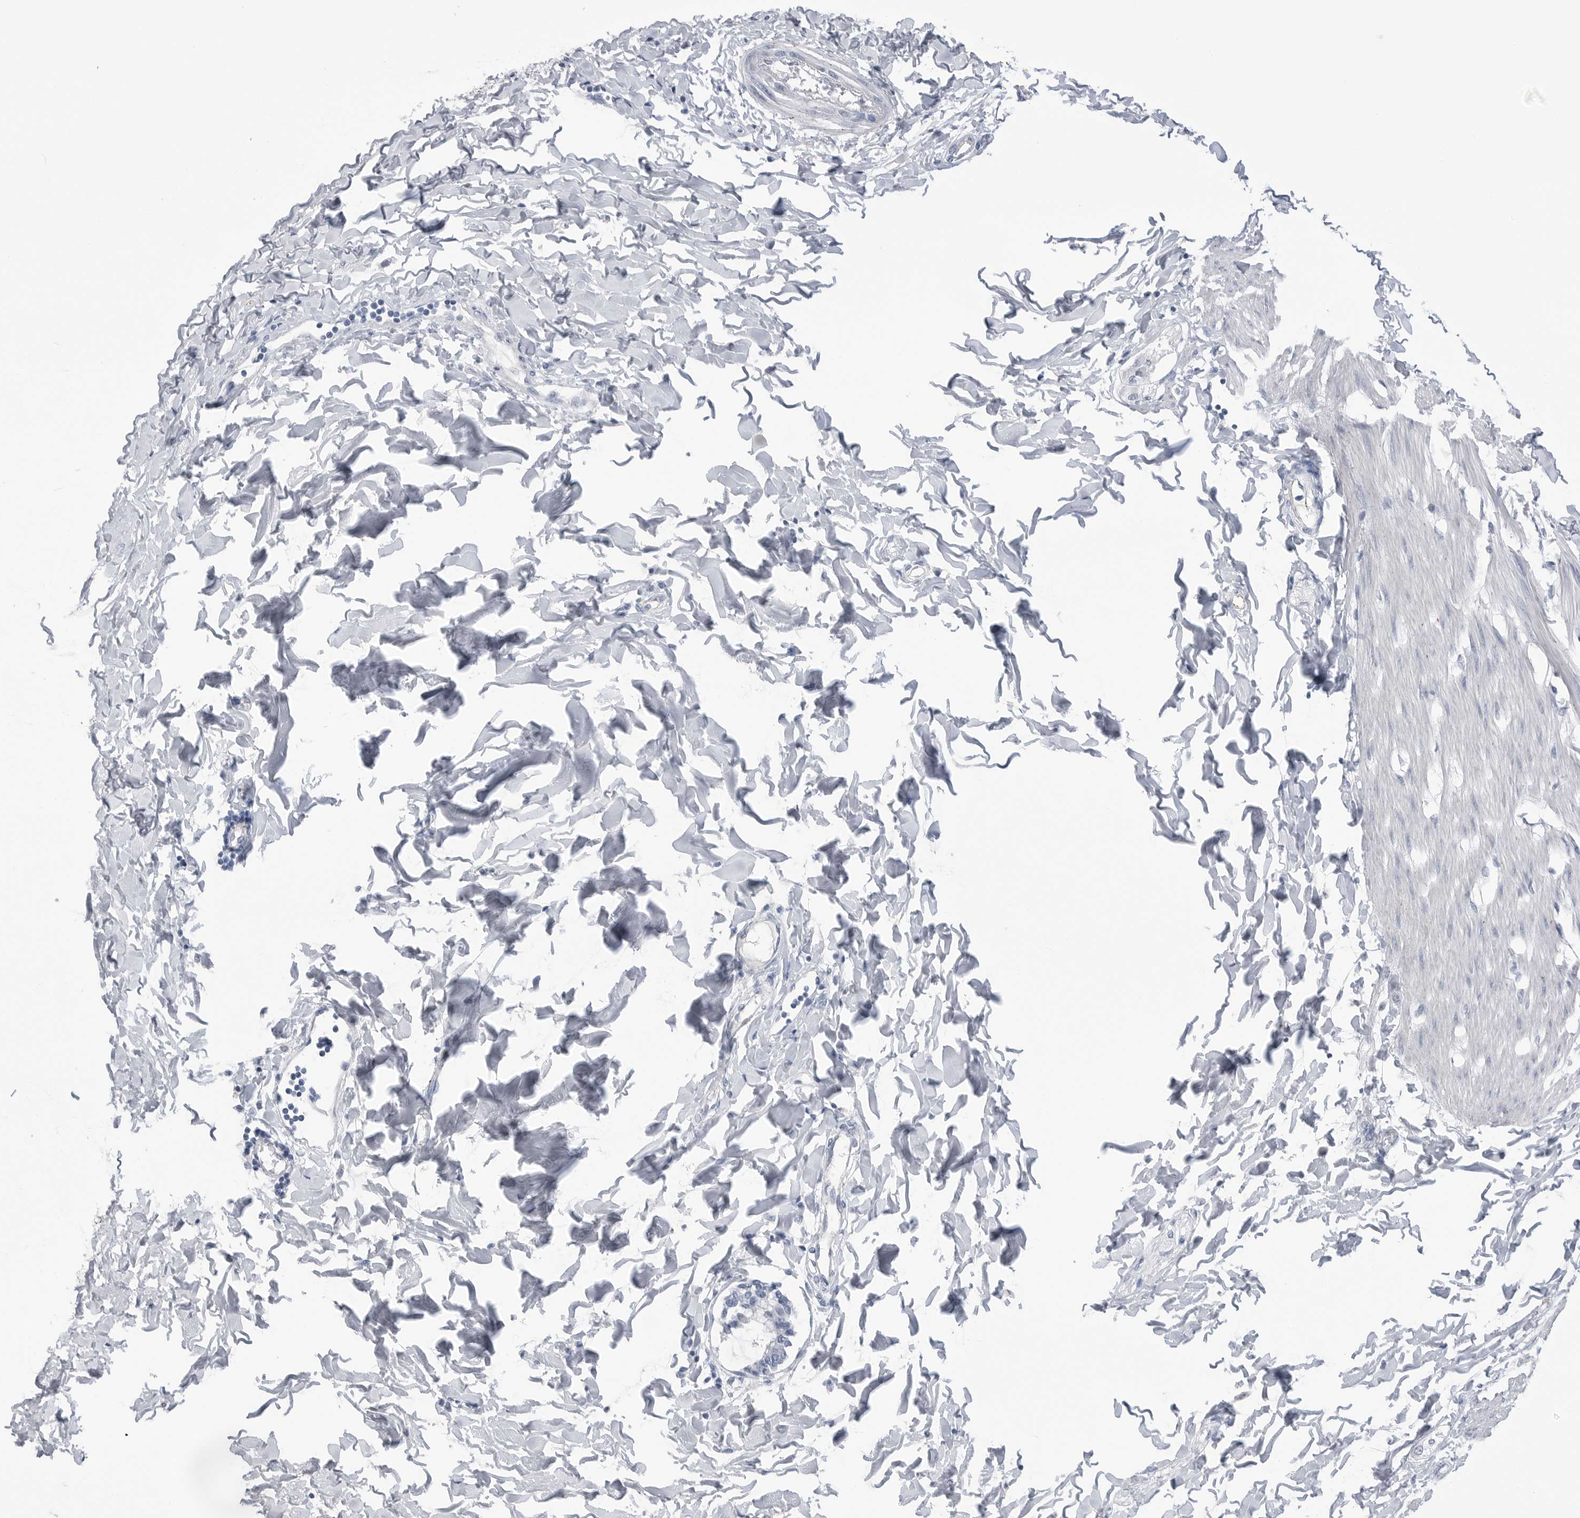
{"staining": {"intensity": "negative", "quantity": "none", "location": "none"}, "tissue": "smooth muscle", "cell_type": "Smooth muscle cells", "image_type": "normal", "snomed": [{"axis": "morphology", "description": "Normal tissue, NOS"}, {"axis": "morphology", "description": "Adenocarcinoma, NOS"}, {"axis": "topography", "description": "Smooth muscle"}, {"axis": "topography", "description": "Colon"}], "caption": "Smooth muscle cells show no significant expression in benign smooth muscle. Brightfield microscopy of immunohistochemistry (IHC) stained with DAB (3,3'-diaminobenzidine) (brown) and hematoxylin (blue), captured at high magnification.", "gene": "ABHD12", "patient": {"sex": "male", "age": 14}}